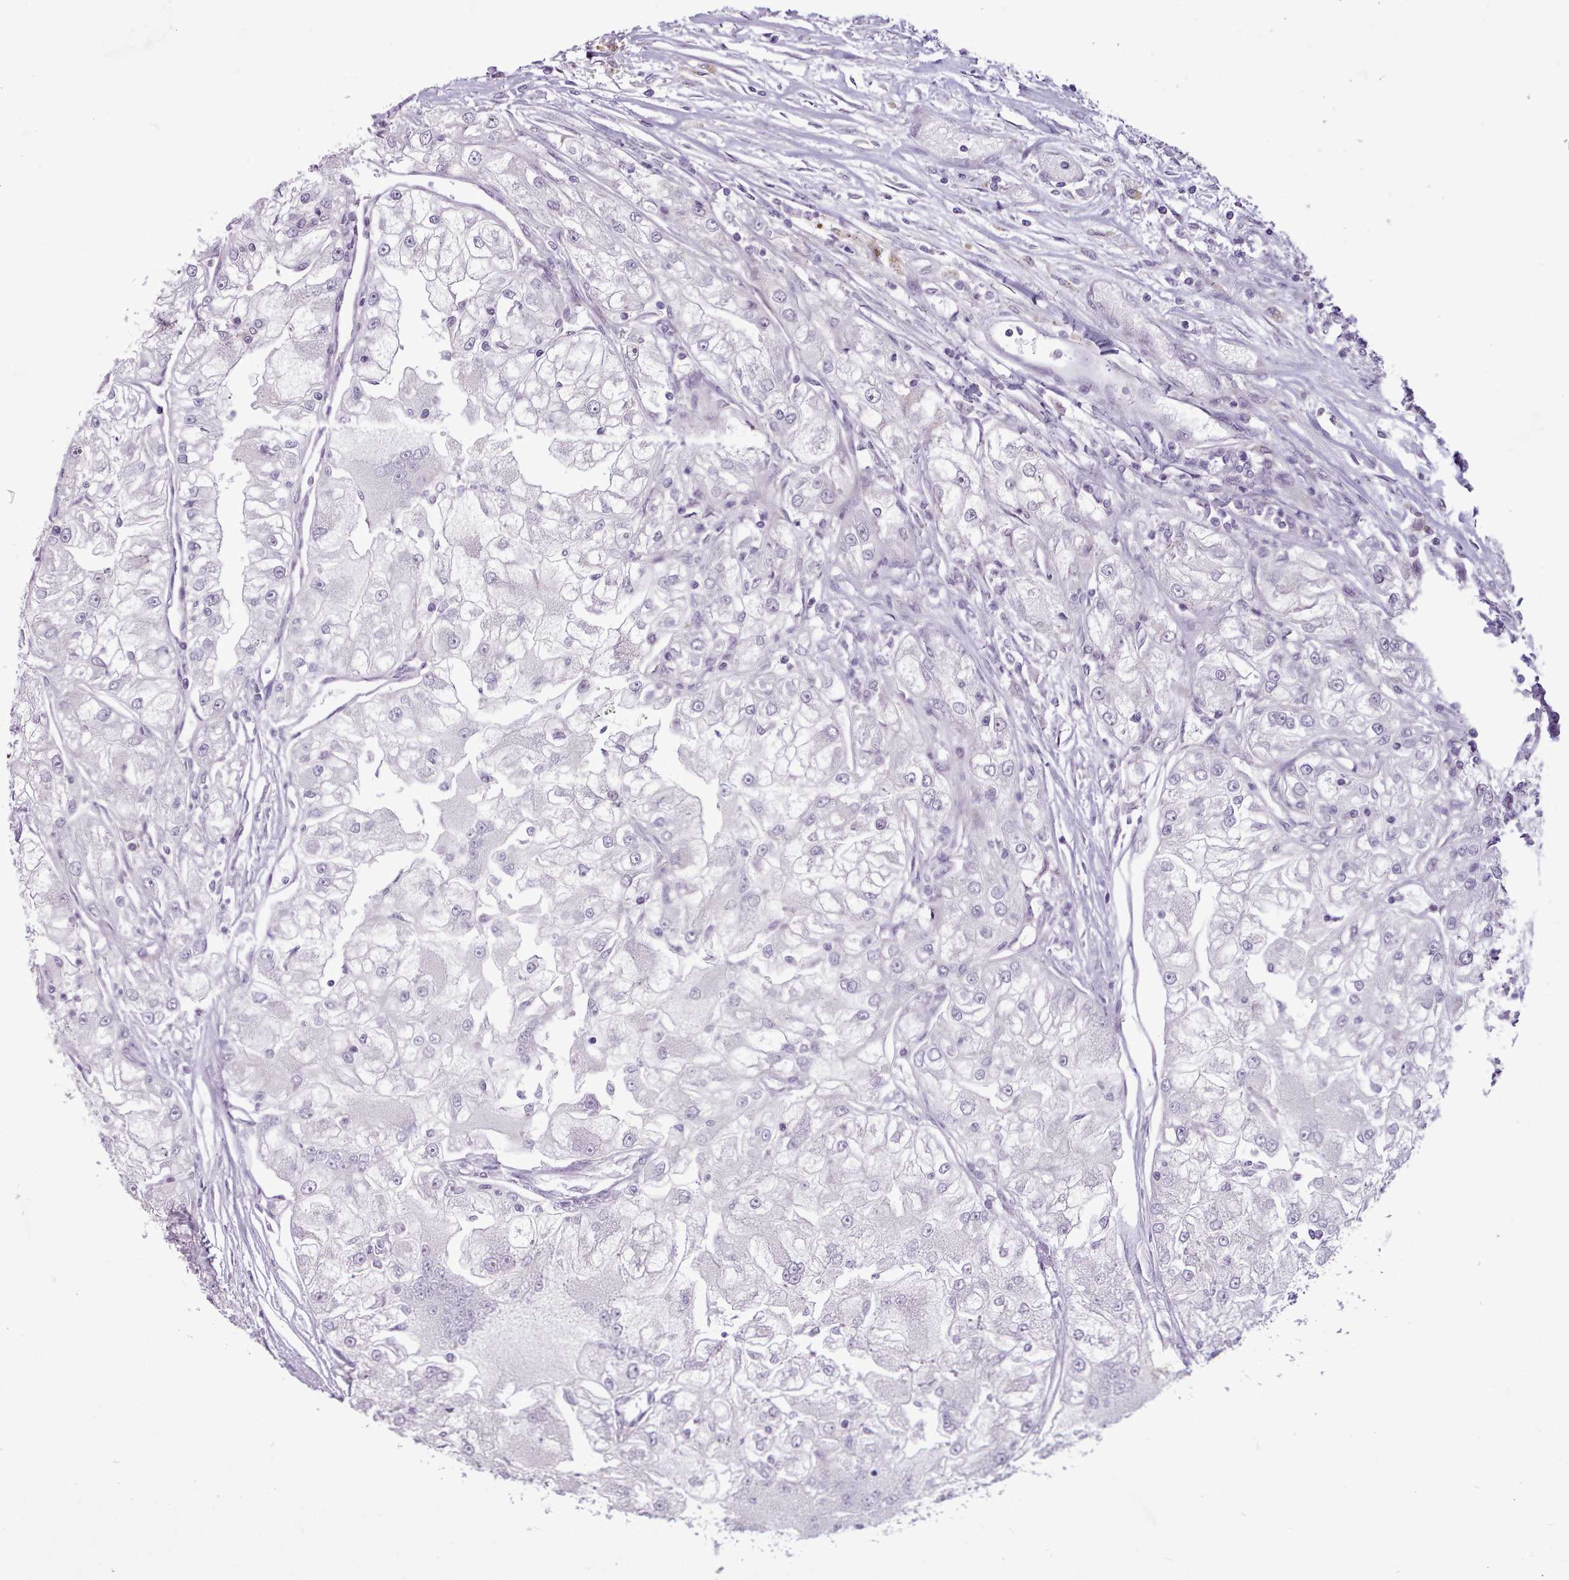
{"staining": {"intensity": "negative", "quantity": "none", "location": "none"}, "tissue": "renal cancer", "cell_type": "Tumor cells", "image_type": "cancer", "snomed": [{"axis": "morphology", "description": "Adenocarcinoma, NOS"}, {"axis": "topography", "description": "Kidney"}], "caption": "Micrograph shows no significant protein positivity in tumor cells of adenocarcinoma (renal). (IHC, brightfield microscopy, high magnification).", "gene": "SLURP1", "patient": {"sex": "female", "age": 72}}